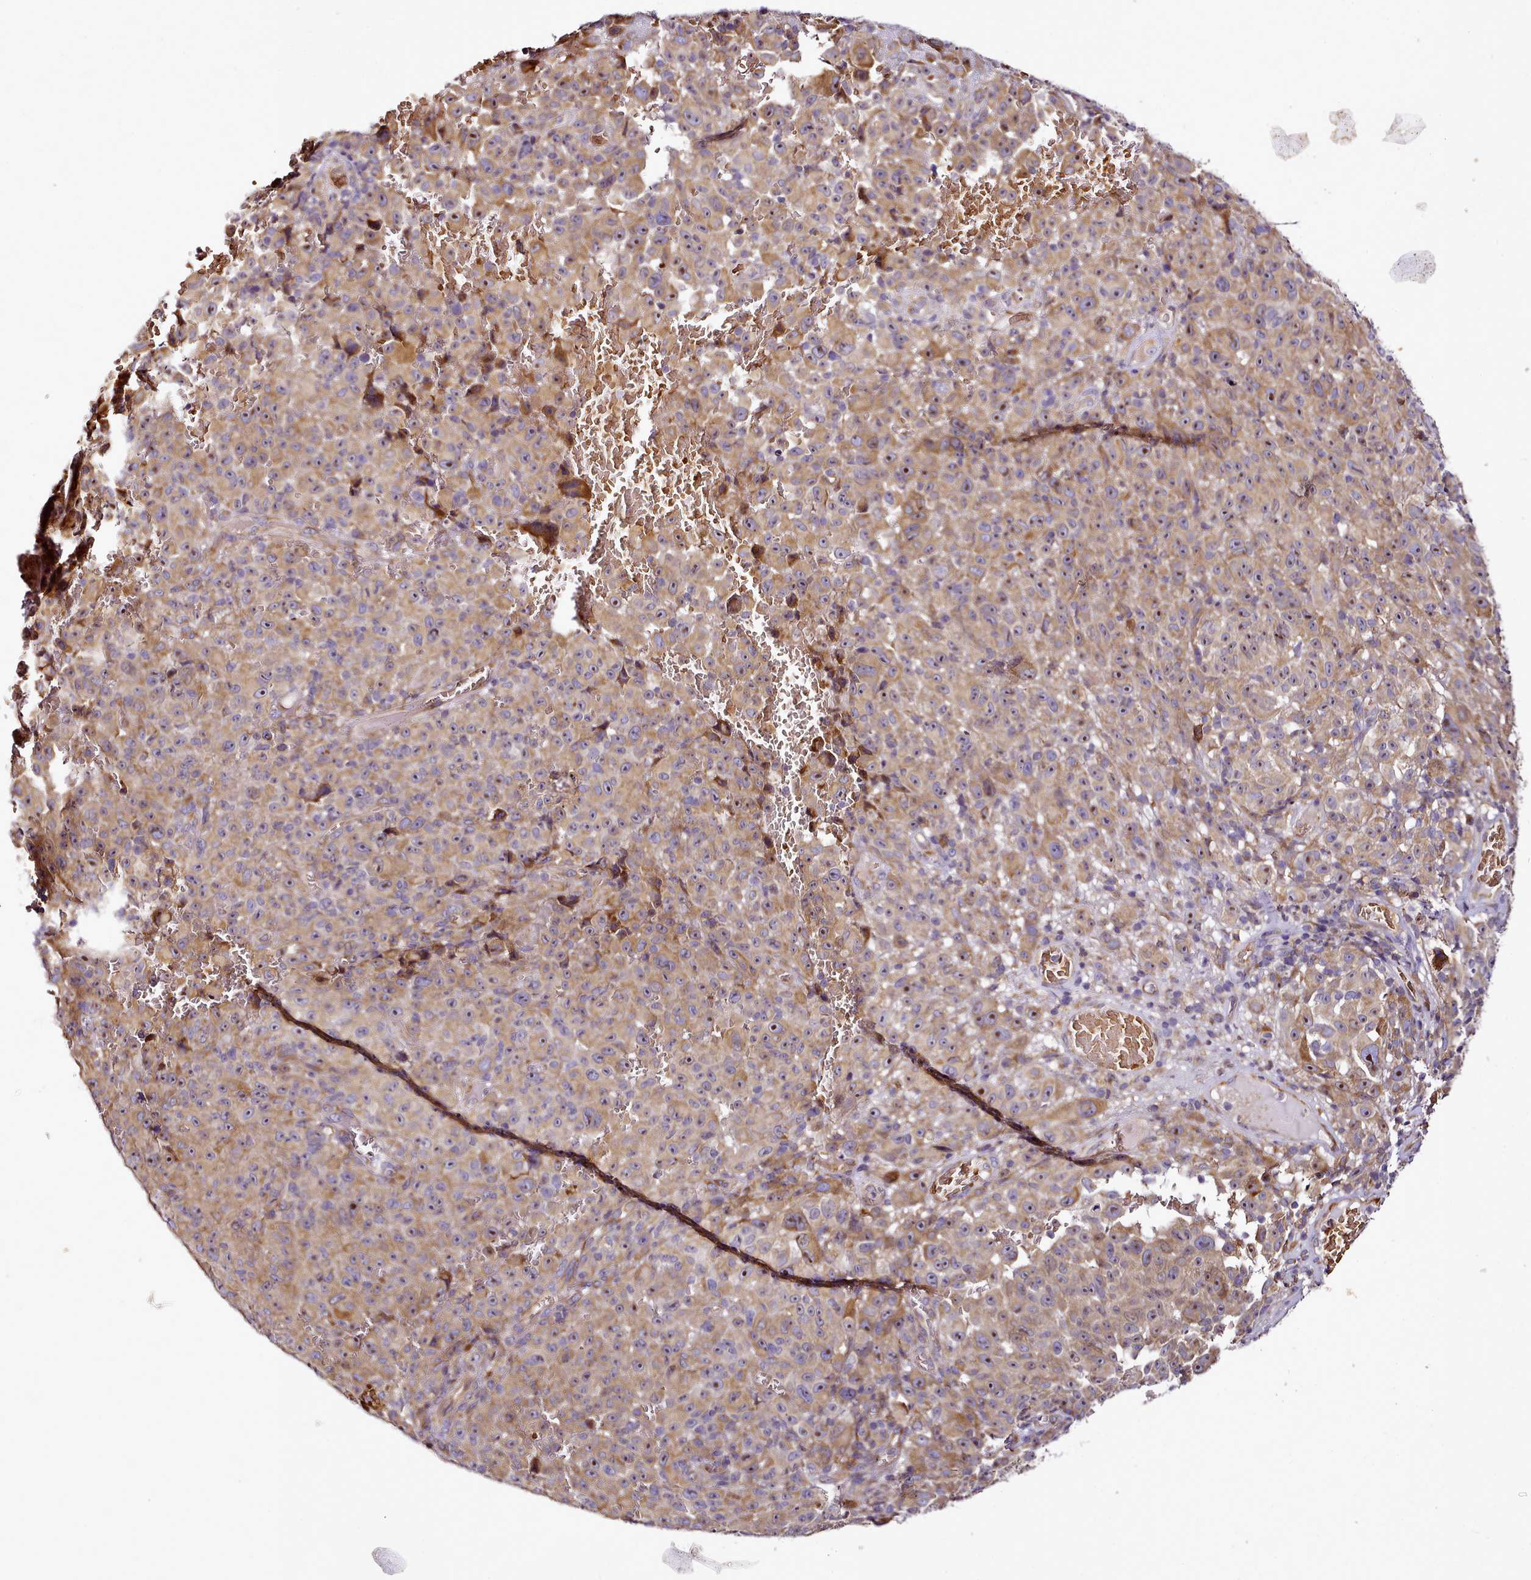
{"staining": {"intensity": "weak", "quantity": ">75%", "location": "cytoplasmic/membranous"}, "tissue": "melanoma", "cell_type": "Tumor cells", "image_type": "cancer", "snomed": [{"axis": "morphology", "description": "Malignant melanoma, NOS"}, {"axis": "topography", "description": "Skin"}], "caption": "Brown immunohistochemical staining in melanoma demonstrates weak cytoplasmic/membranous expression in approximately >75% of tumor cells.", "gene": "NBPF1", "patient": {"sex": "female", "age": 82}}